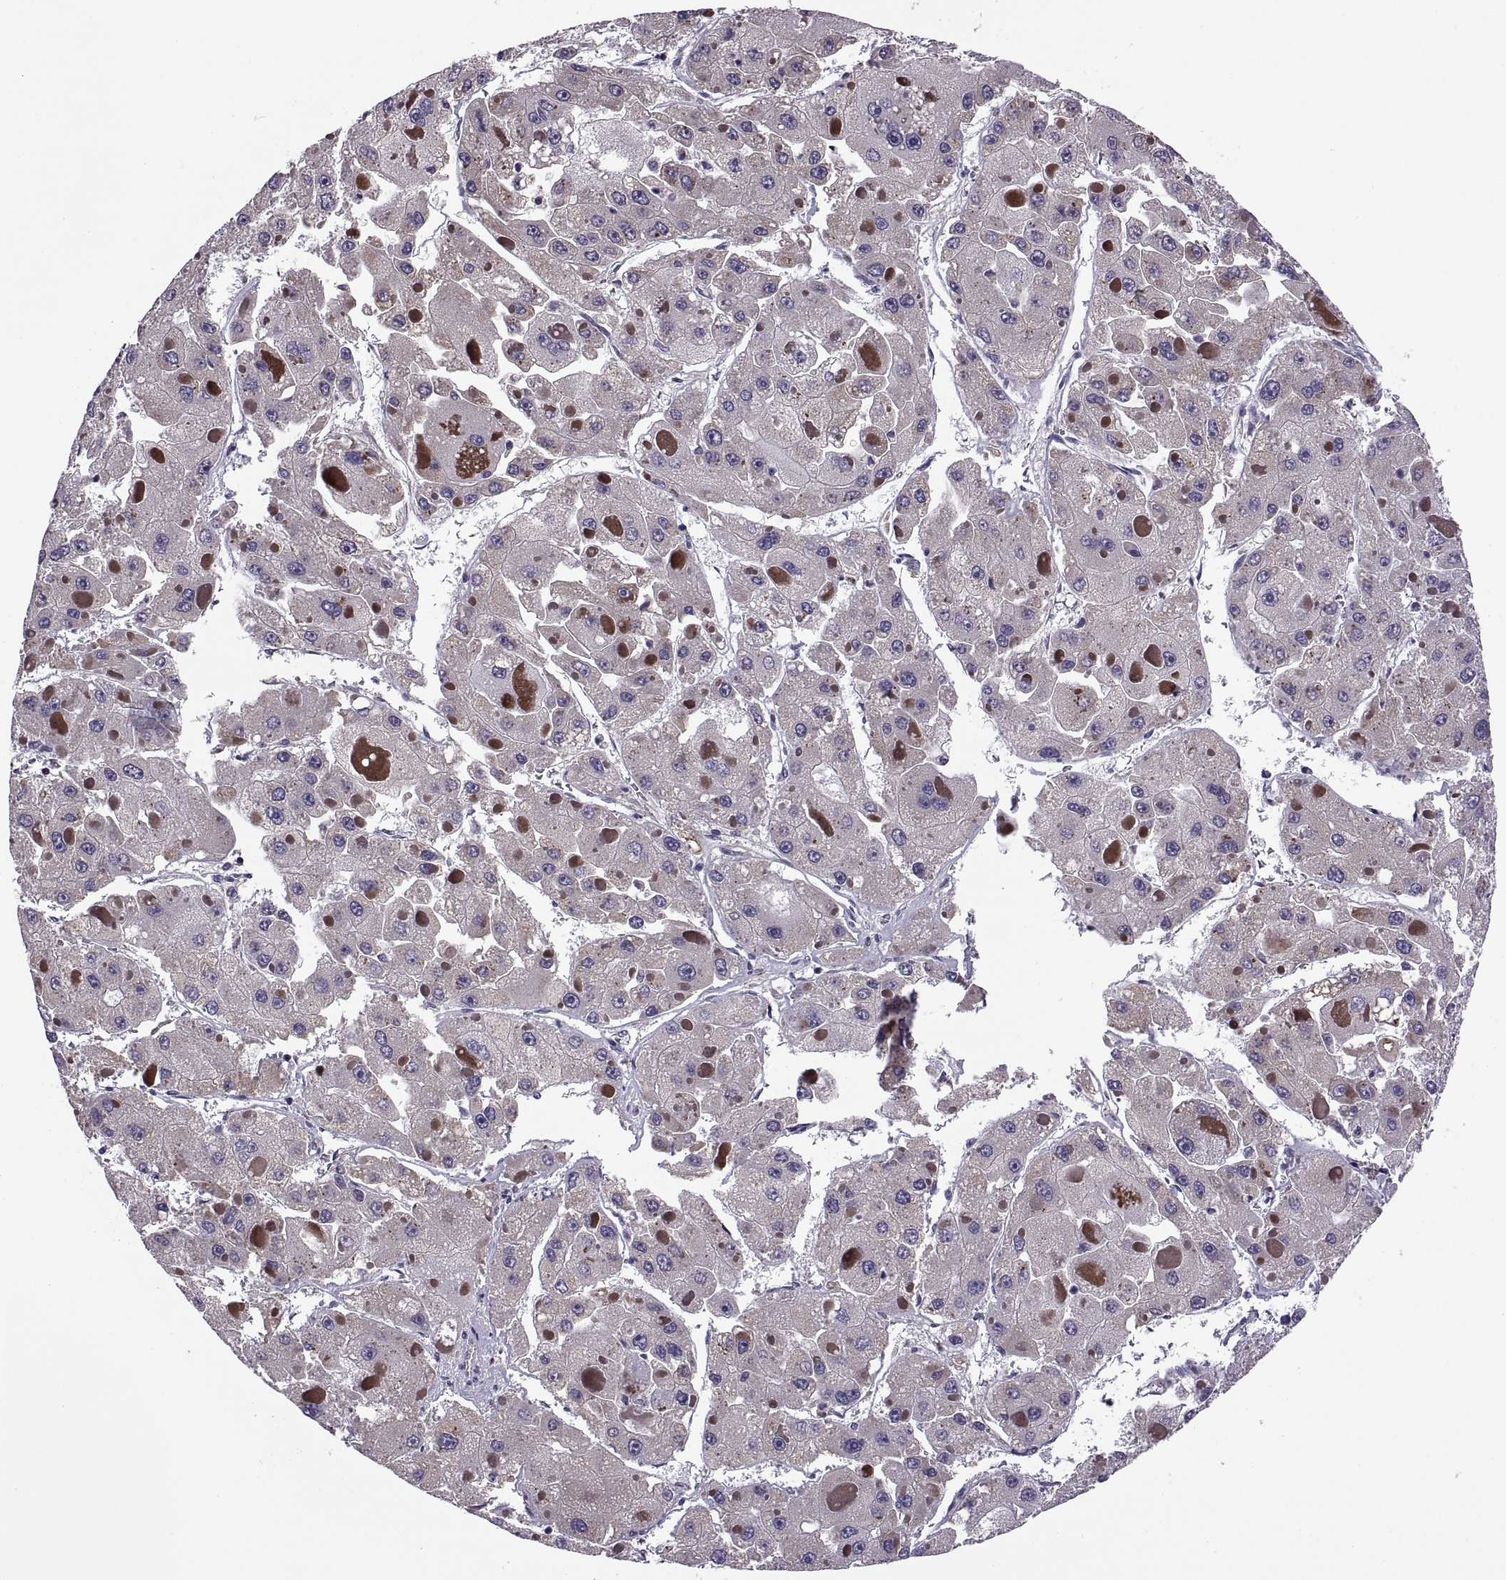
{"staining": {"intensity": "weak", "quantity": "<25%", "location": "cytoplasmic/membranous"}, "tissue": "liver cancer", "cell_type": "Tumor cells", "image_type": "cancer", "snomed": [{"axis": "morphology", "description": "Carcinoma, Hepatocellular, NOS"}, {"axis": "topography", "description": "Liver"}], "caption": "This is an immunohistochemistry (IHC) micrograph of human hepatocellular carcinoma (liver). There is no positivity in tumor cells.", "gene": "LETM2", "patient": {"sex": "female", "age": 73}}